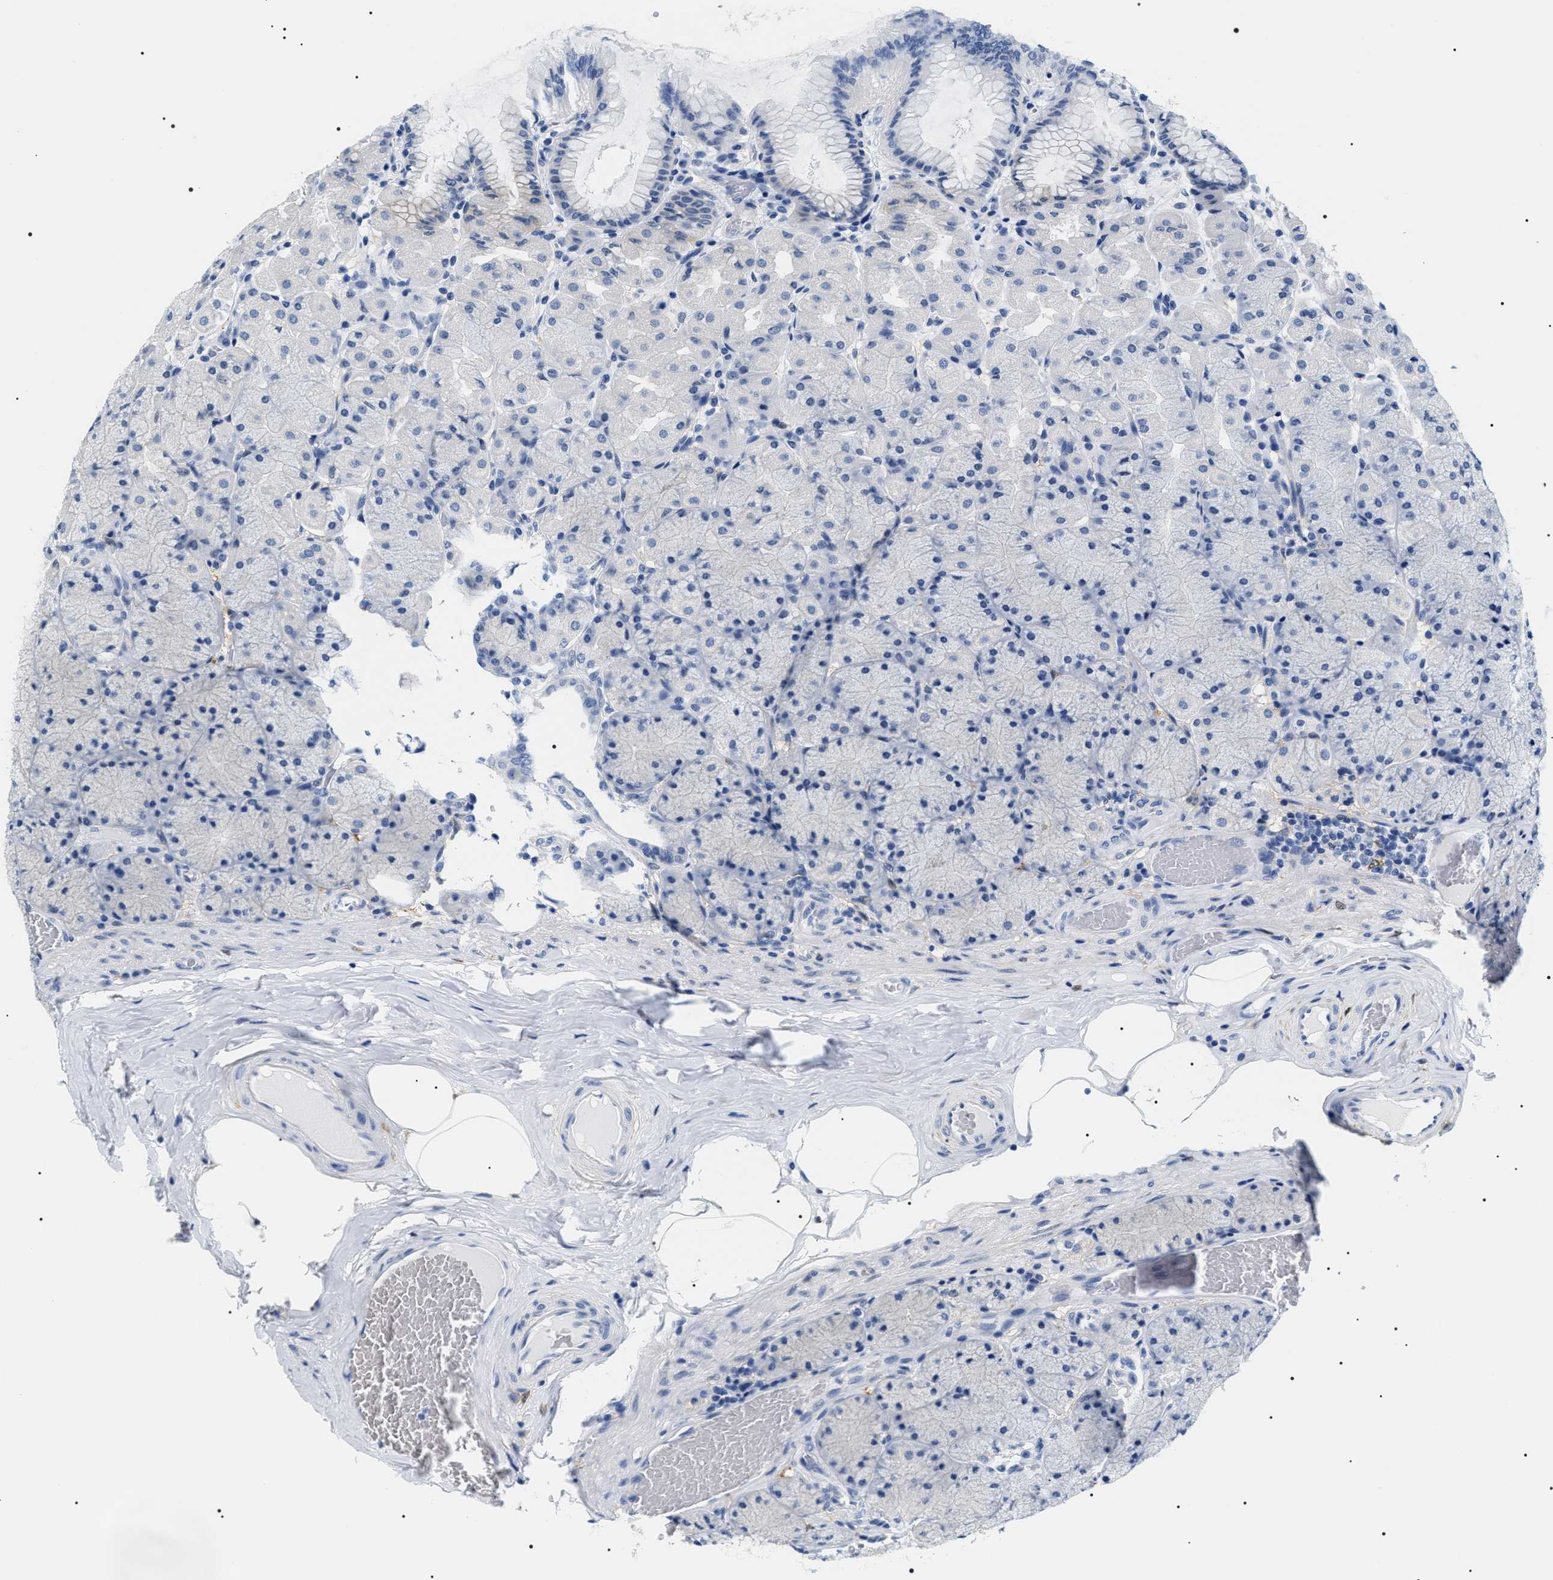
{"staining": {"intensity": "weak", "quantity": "<25%", "location": "cytoplasmic/membranous"}, "tissue": "stomach", "cell_type": "Glandular cells", "image_type": "normal", "snomed": [{"axis": "morphology", "description": "Normal tissue, NOS"}, {"axis": "topography", "description": "Stomach, upper"}], "caption": "This is an IHC micrograph of unremarkable stomach. There is no expression in glandular cells.", "gene": "ADH4", "patient": {"sex": "female", "age": 56}}